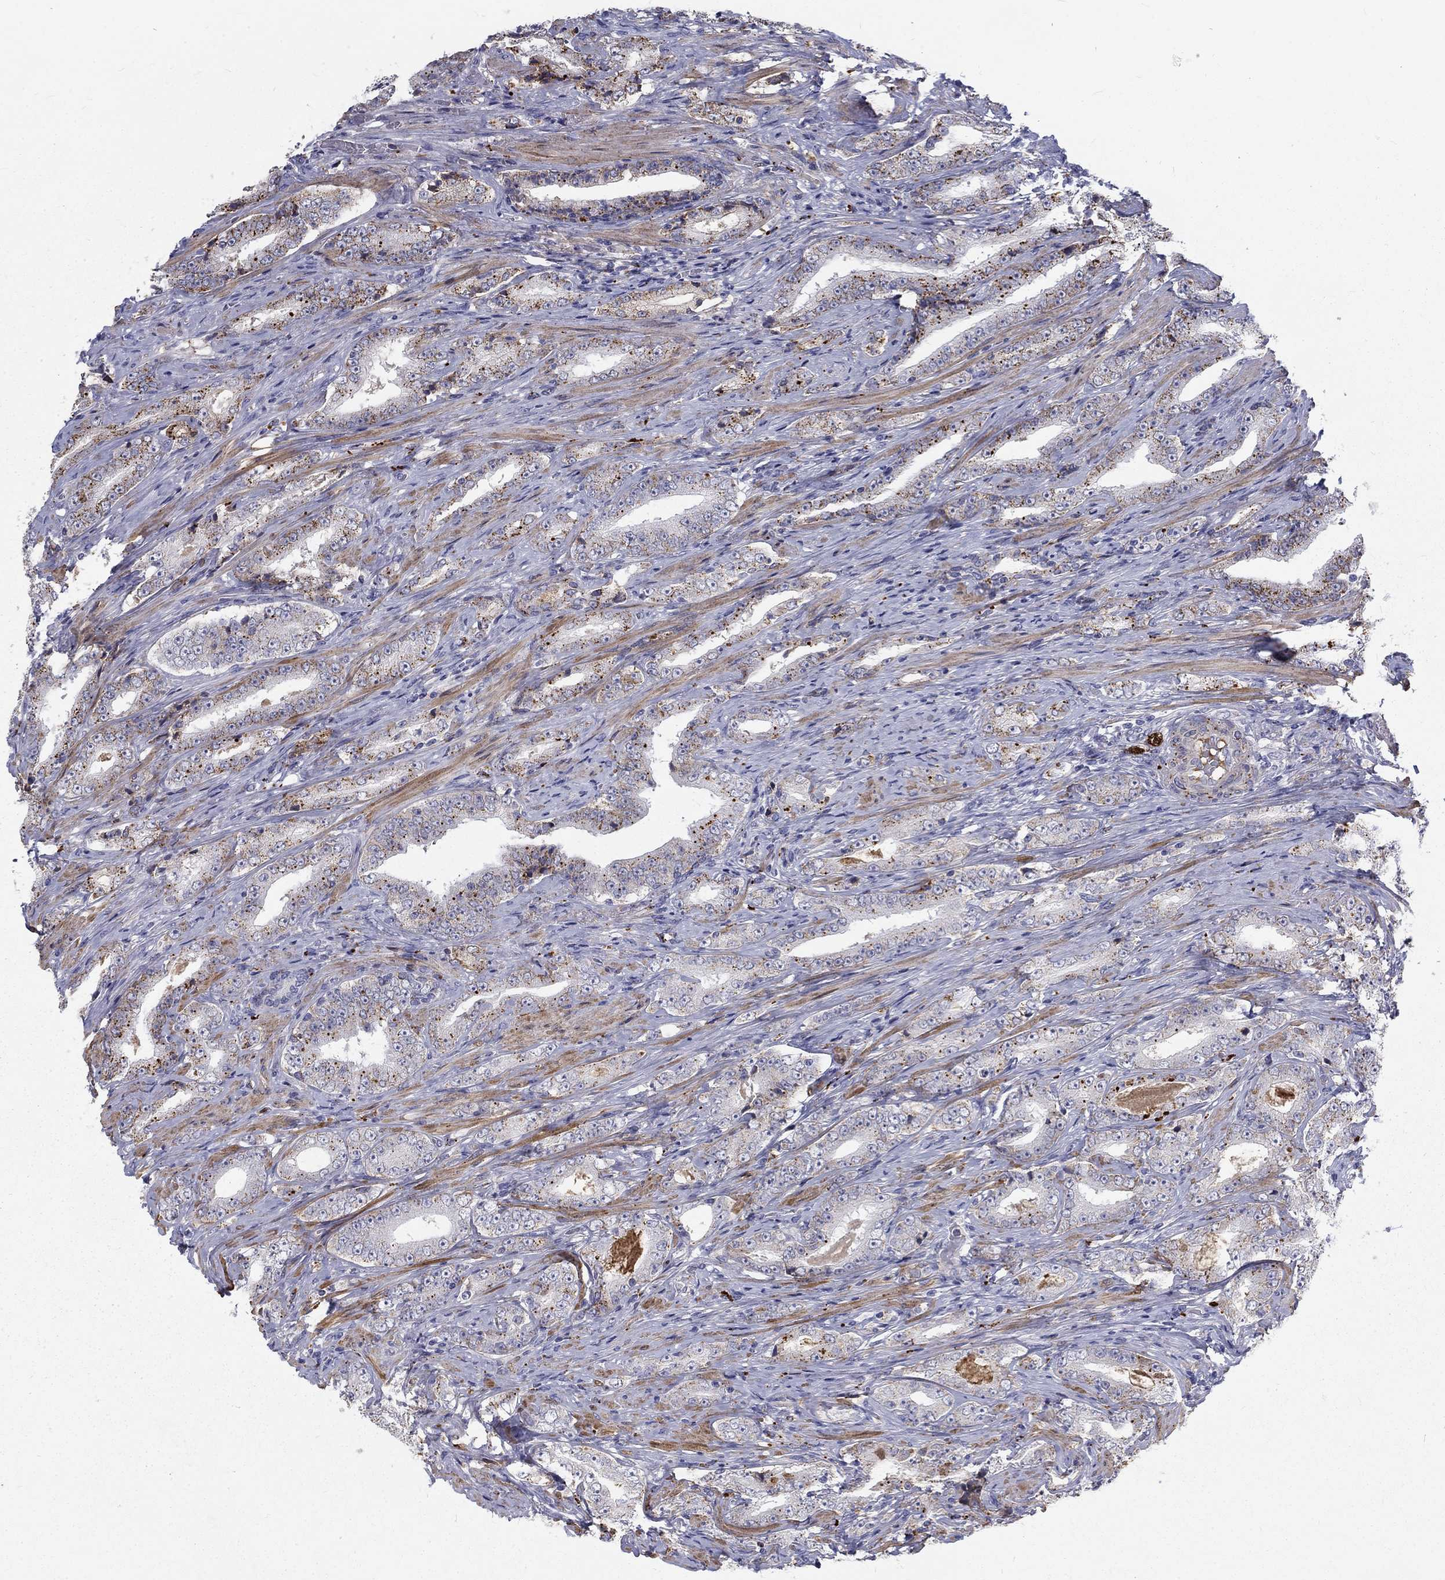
{"staining": {"intensity": "strong", "quantity": "25%-75%", "location": "cytoplasmic/membranous"}, "tissue": "prostate cancer", "cell_type": "Tumor cells", "image_type": "cancer", "snomed": [{"axis": "morphology", "description": "Adenocarcinoma, Low grade"}, {"axis": "topography", "description": "Prostate and seminal vesicle, NOS"}], "caption": "The immunohistochemical stain highlights strong cytoplasmic/membranous staining in tumor cells of low-grade adenocarcinoma (prostate) tissue. The protein is stained brown, and the nuclei are stained in blue (DAB (3,3'-diaminobenzidine) IHC with brightfield microscopy, high magnification).", "gene": "EPDR1", "patient": {"sex": "male", "age": 61}}